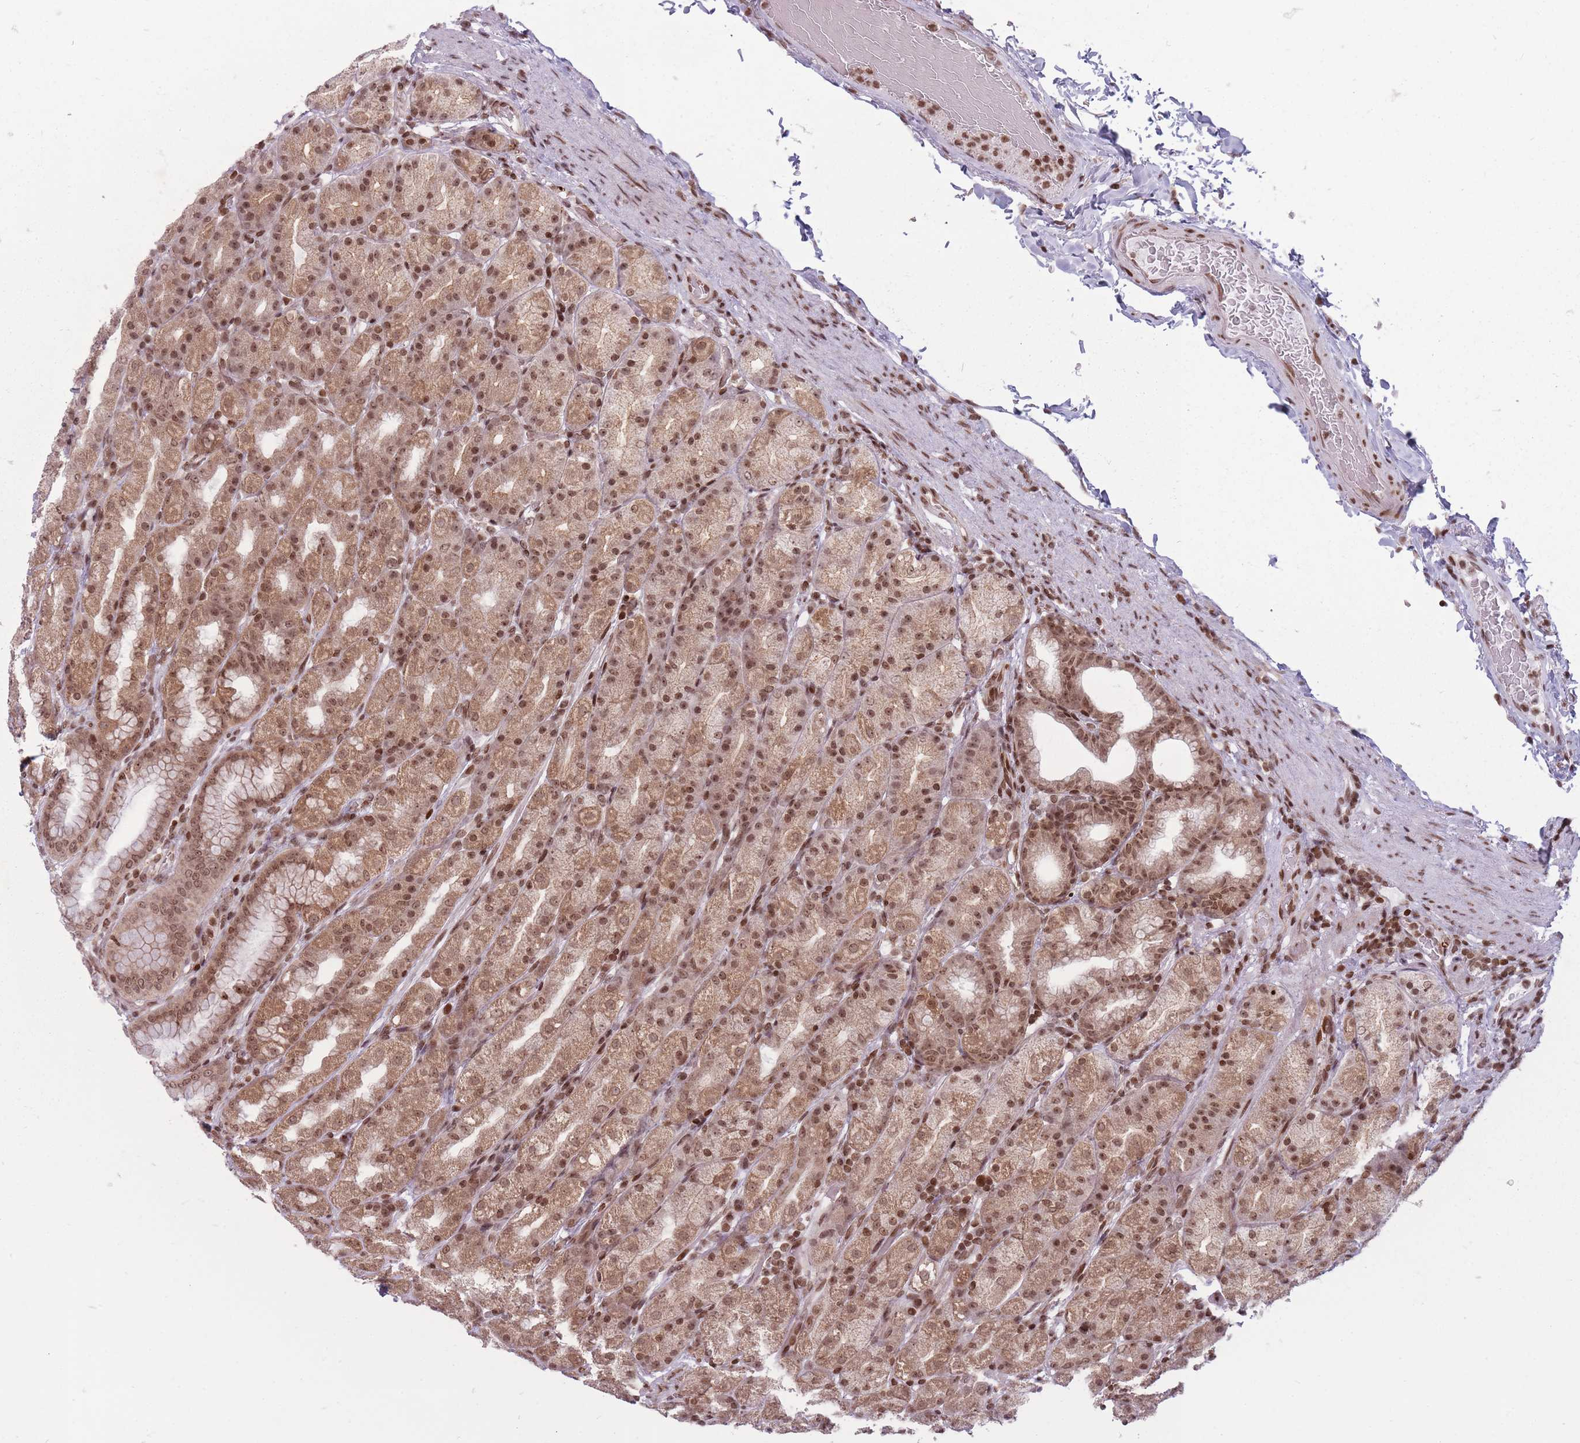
{"staining": {"intensity": "moderate", "quantity": ">75%", "location": "cytoplasmic/membranous,nuclear"}, "tissue": "stomach", "cell_type": "Glandular cells", "image_type": "normal", "snomed": [{"axis": "morphology", "description": "Normal tissue, NOS"}, {"axis": "topography", "description": "Stomach, upper"}, {"axis": "topography", "description": "Stomach"}], "caption": "Immunohistochemical staining of normal human stomach reveals medium levels of moderate cytoplasmic/membranous,nuclear positivity in approximately >75% of glandular cells.", "gene": "TMC6", "patient": {"sex": "male", "age": 68}}